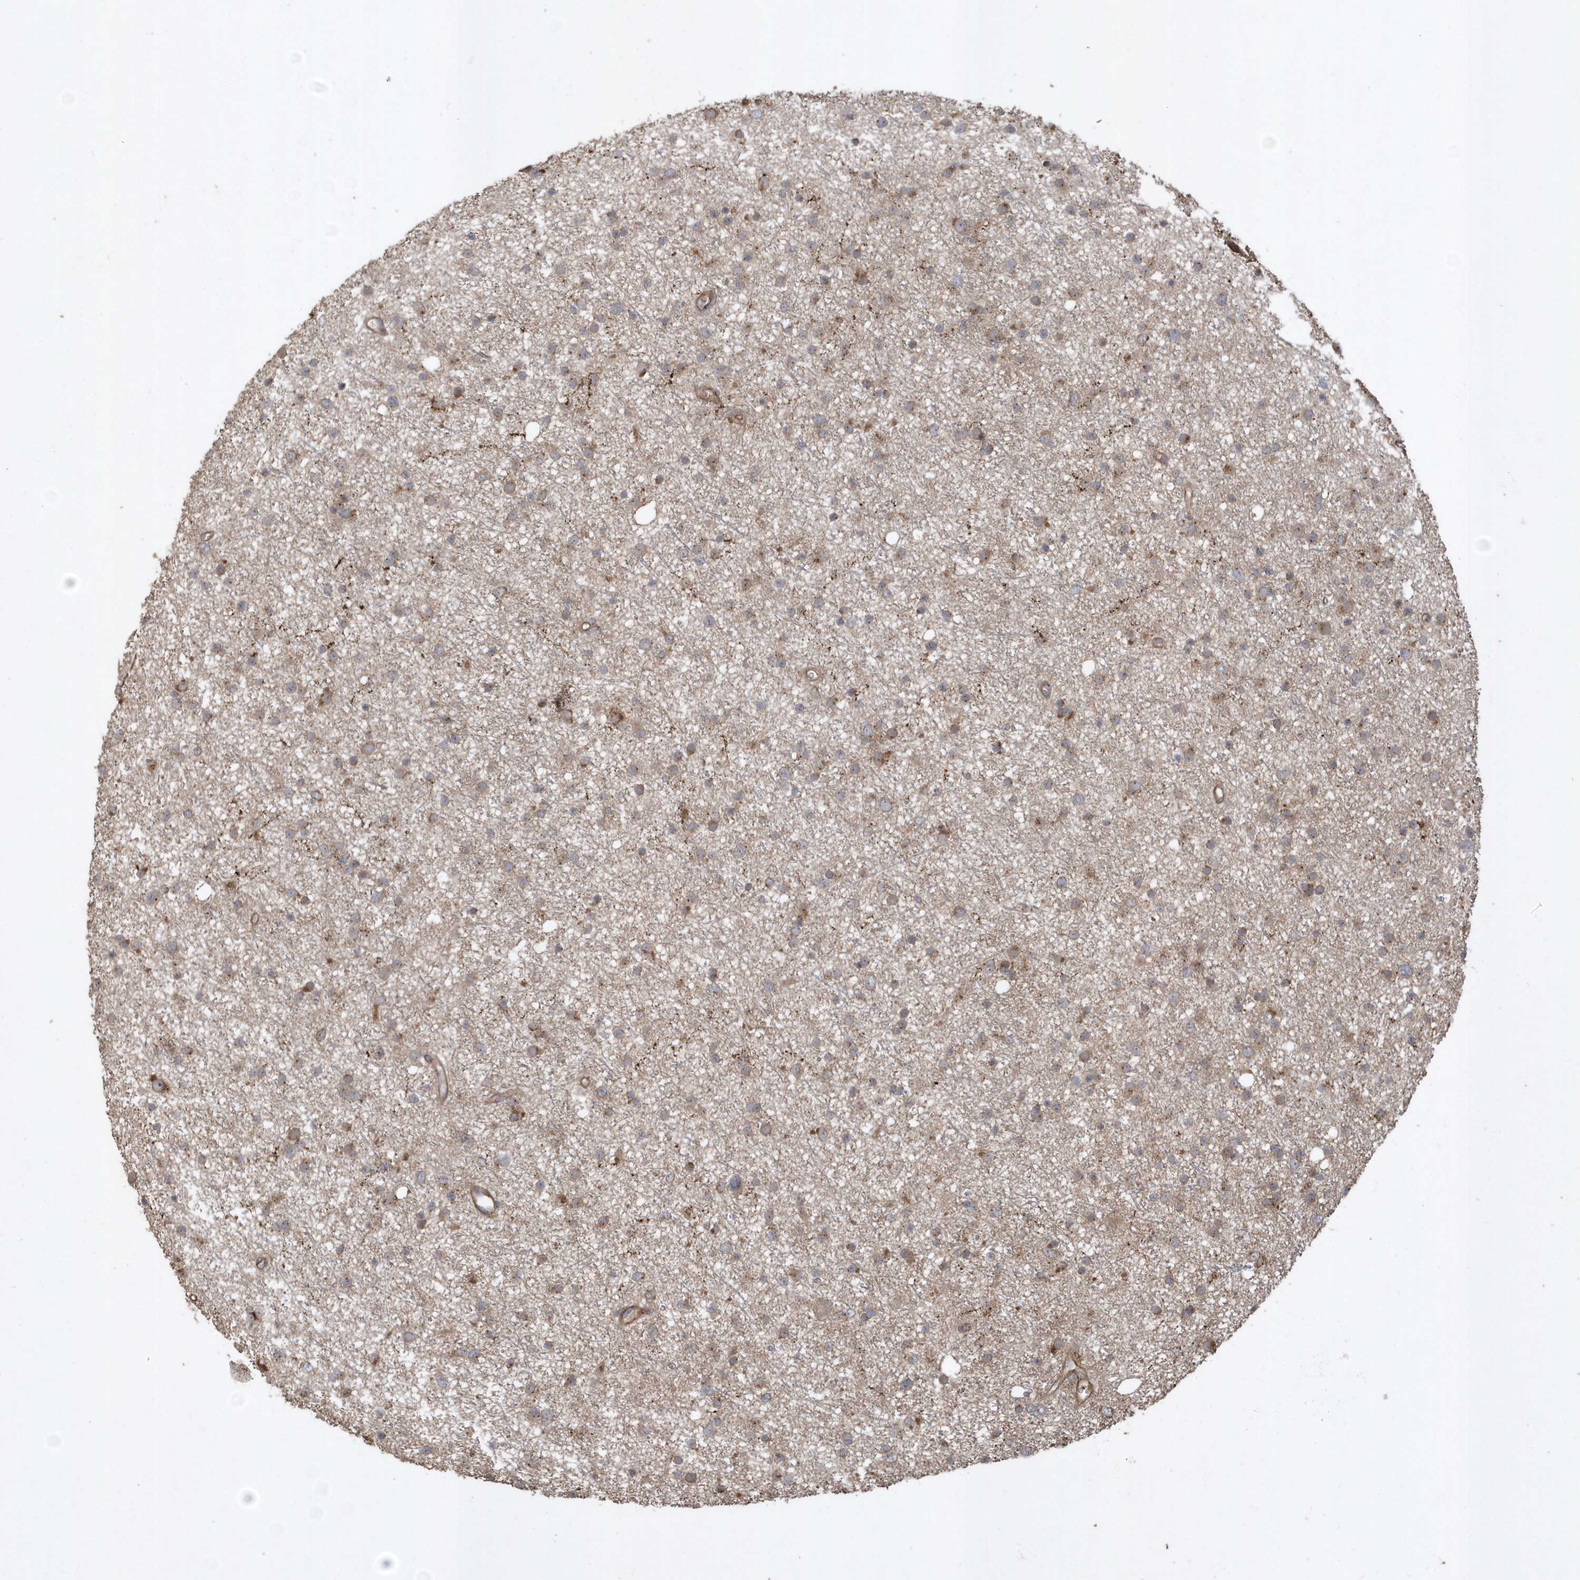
{"staining": {"intensity": "moderate", "quantity": "<25%", "location": "cytoplasmic/membranous"}, "tissue": "glioma", "cell_type": "Tumor cells", "image_type": "cancer", "snomed": [{"axis": "morphology", "description": "Glioma, malignant, Low grade"}, {"axis": "topography", "description": "Cerebral cortex"}], "caption": "Glioma tissue shows moderate cytoplasmic/membranous expression in about <25% of tumor cells", "gene": "SENP8", "patient": {"sex": "female", "age": 39}}